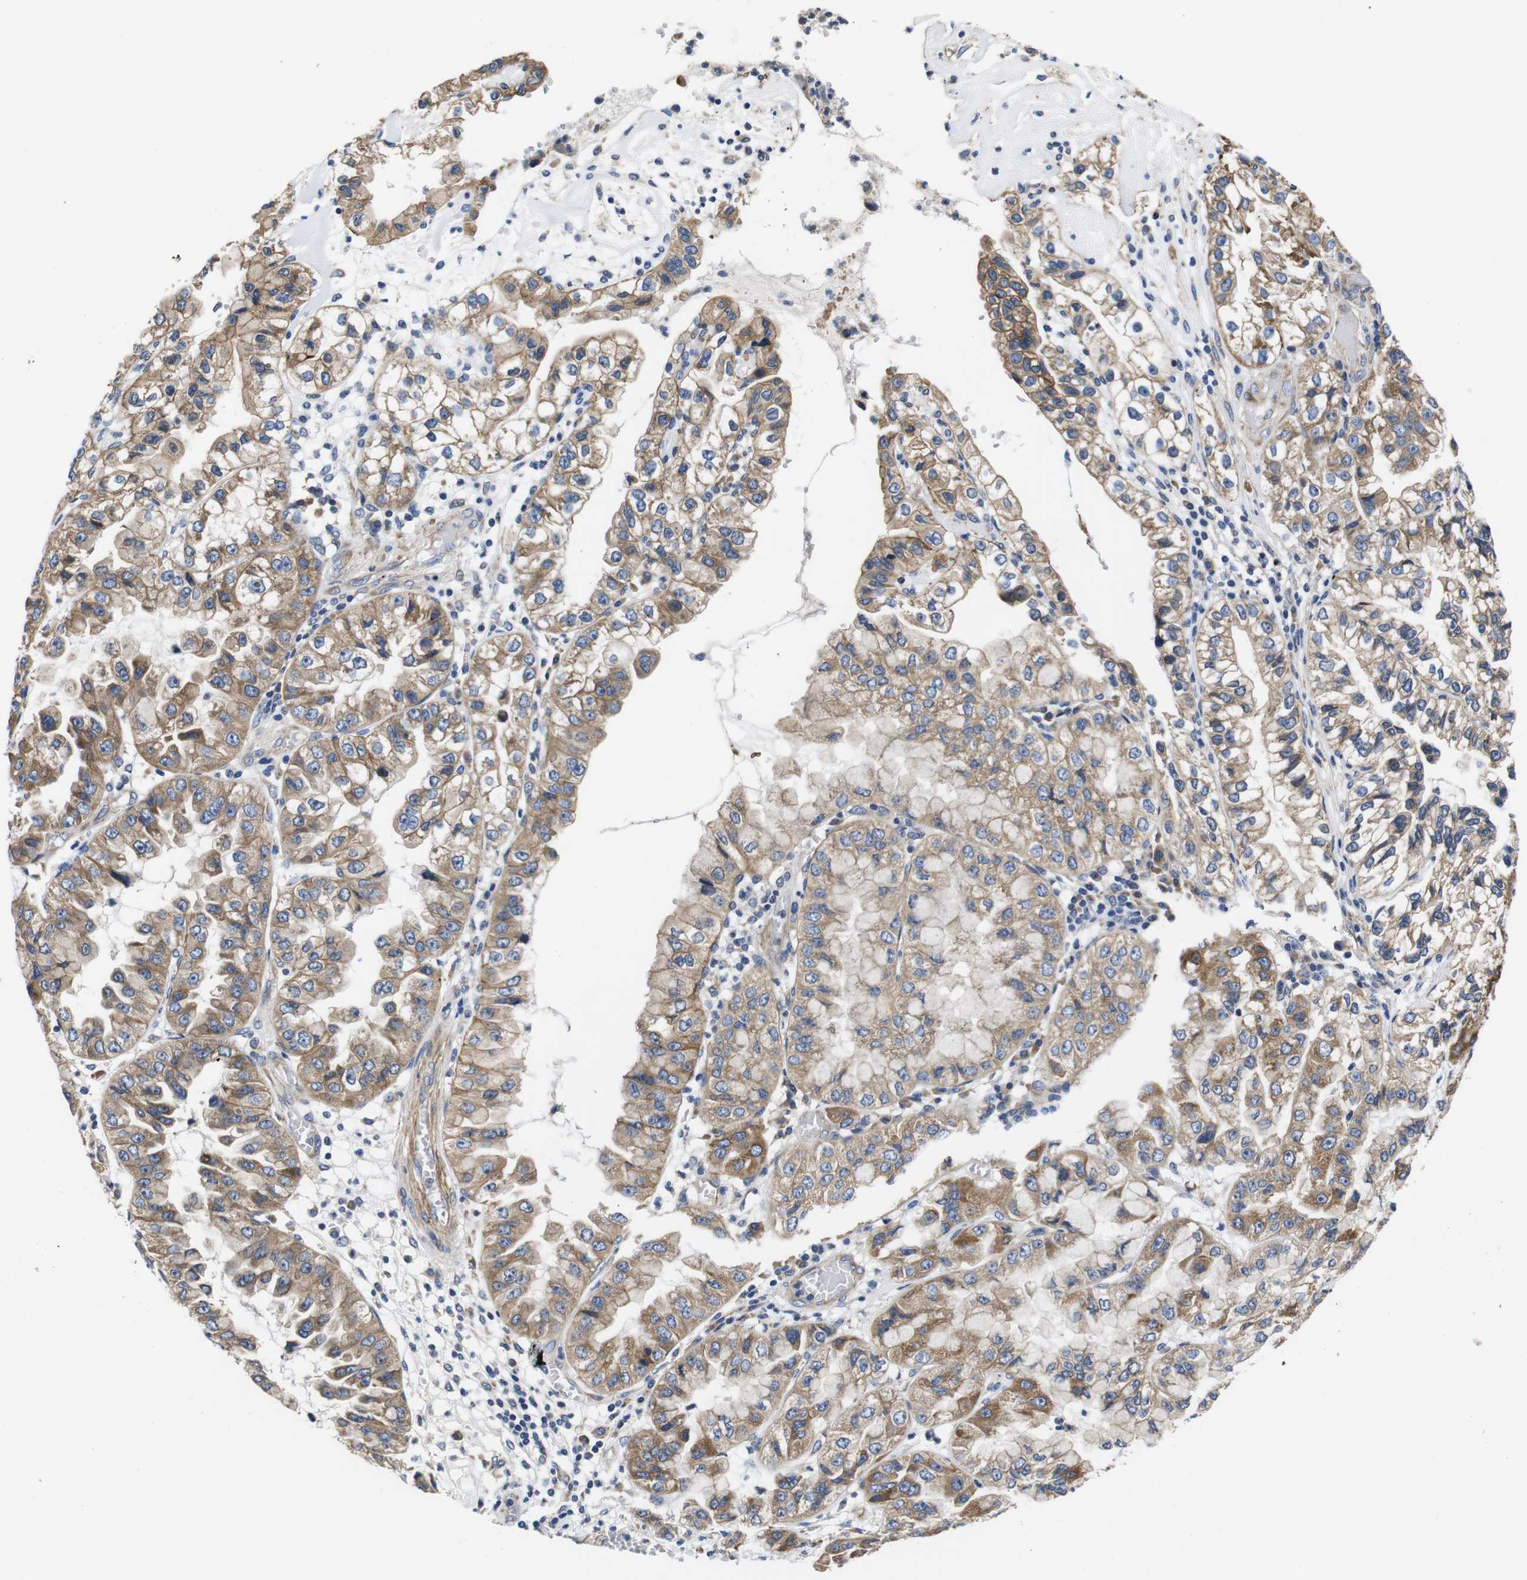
{"staining": {"intensity": "moderate", "quantity": ">75%", "location": "cytoplasmic/membranous"}, "tissue": "liver cancer", "cell_type": "Tumor cells", "image_type": "cancer", "snomed": [{"axis": "morphology", "description": "Cholangiocarcinoma"}, {"axis": "topography", "description": "Liver"}], "caption": "Immunohistochemistry photomicrograph of liver cholangiocarcinoma stained for a protein (brown), which reveals medium levels of moderate cytoplasmic/membranous staining in about >75% of tumor cells.", "gene": "MARCHF7", "patient": {"sex": "female", "age": 79}}